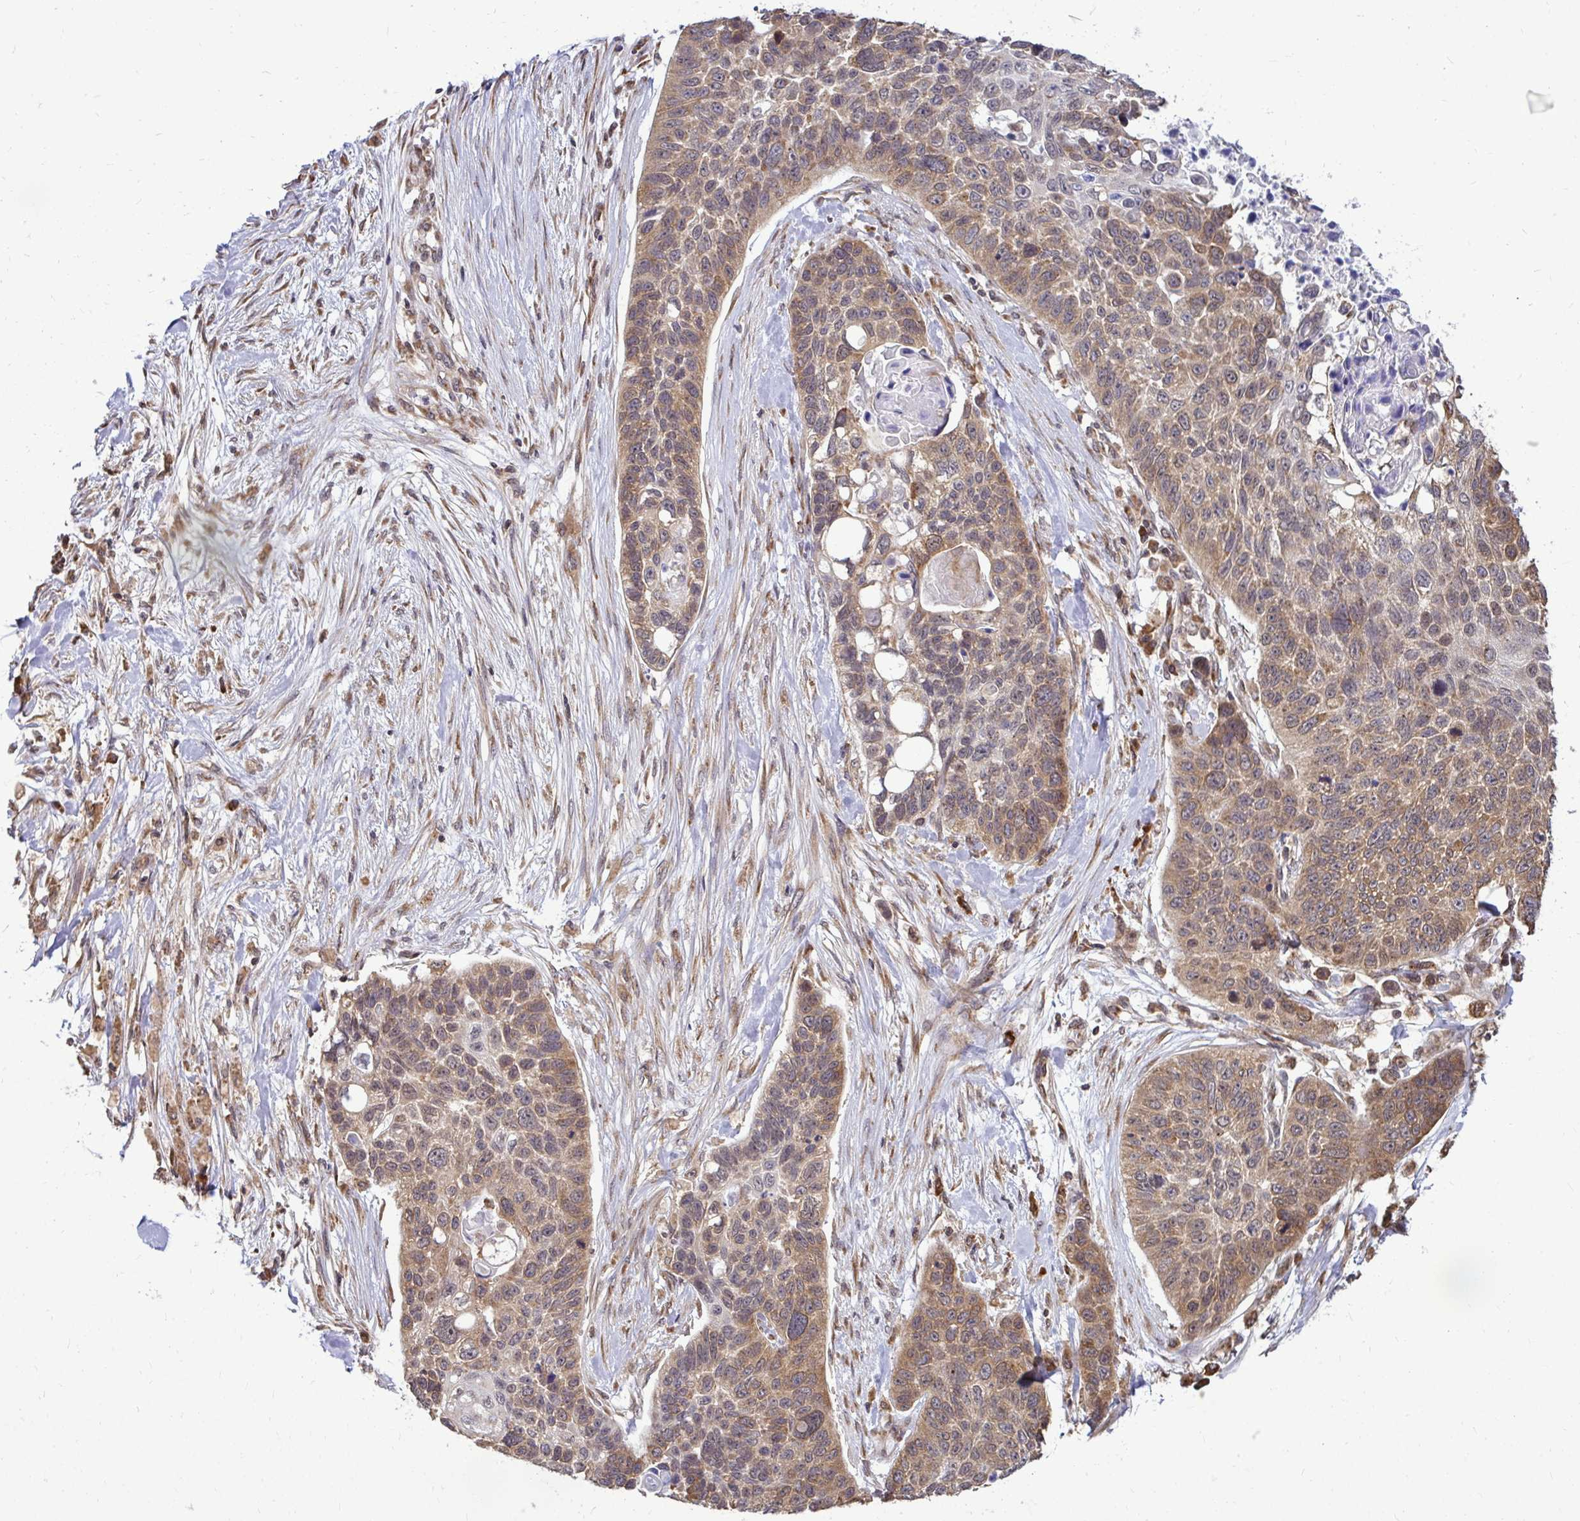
{"staining": {"intensity": "moderate", "quantity": ">75%", "location": "cytoplasmic/membranous"}, "tissue": "lung cancer", "cell_type": "Tumor cells", "image_type": "cancer", "snomed": [{"axis": "morphology", "description": "Squamous cell carcinoma, NOS"}, {"axis": "topography", "description": "Lung"}], "caption": "Human lung cancer stained for a protein (brown) reveals moderate cytoplasmic/membranous positive expression in about >75% of tumor cells.", "gene": "FMR1", "patient": {"sex": "male", "age": 62}}